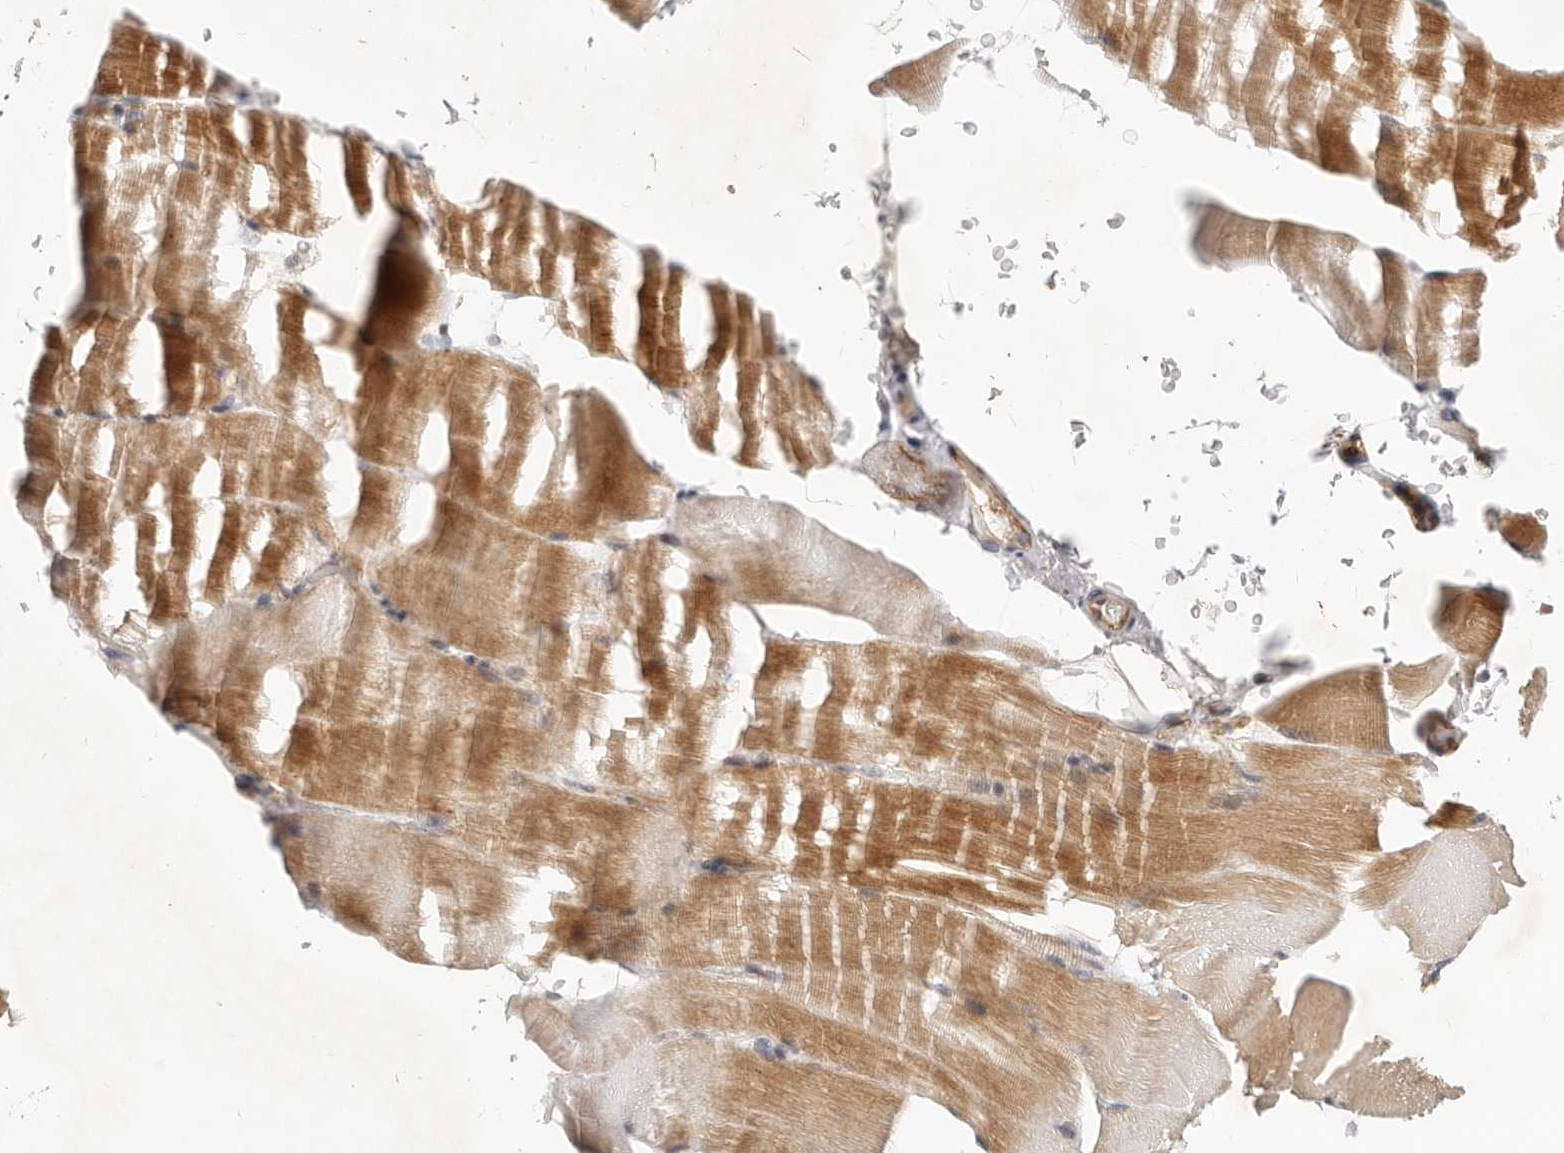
{"staining": {"intensity": "moderate", "quantity": "25%-75%", "location": "cytoplasmic/membranous"}, "tissue": "skeletal muscle", "cell_type": "Myocytes", "image_type": "normal", "snomed": [{"axis": "morphology", "description": "Normal tissue, NOS"}, {"axis": "topography", "description": "Skeletal muscle"}, {"axis": "topography", "description": "Parathyroid gland"}], "caption": "Immunohistochemistry (IHC) staining of unremarkable skeletal muscle, which shows medium levels of moderate cytoplasmic/membranous staining in about 25%-75% of myocytes indicating moderate cytoplasmic/membranous protein positivity. The staining was performed using DAB (brown) for protein detection and nuclei were counterstained in hematoxylin (blue).", "gene": "USP49", "patient": {"sex": "female", "age": 37}}